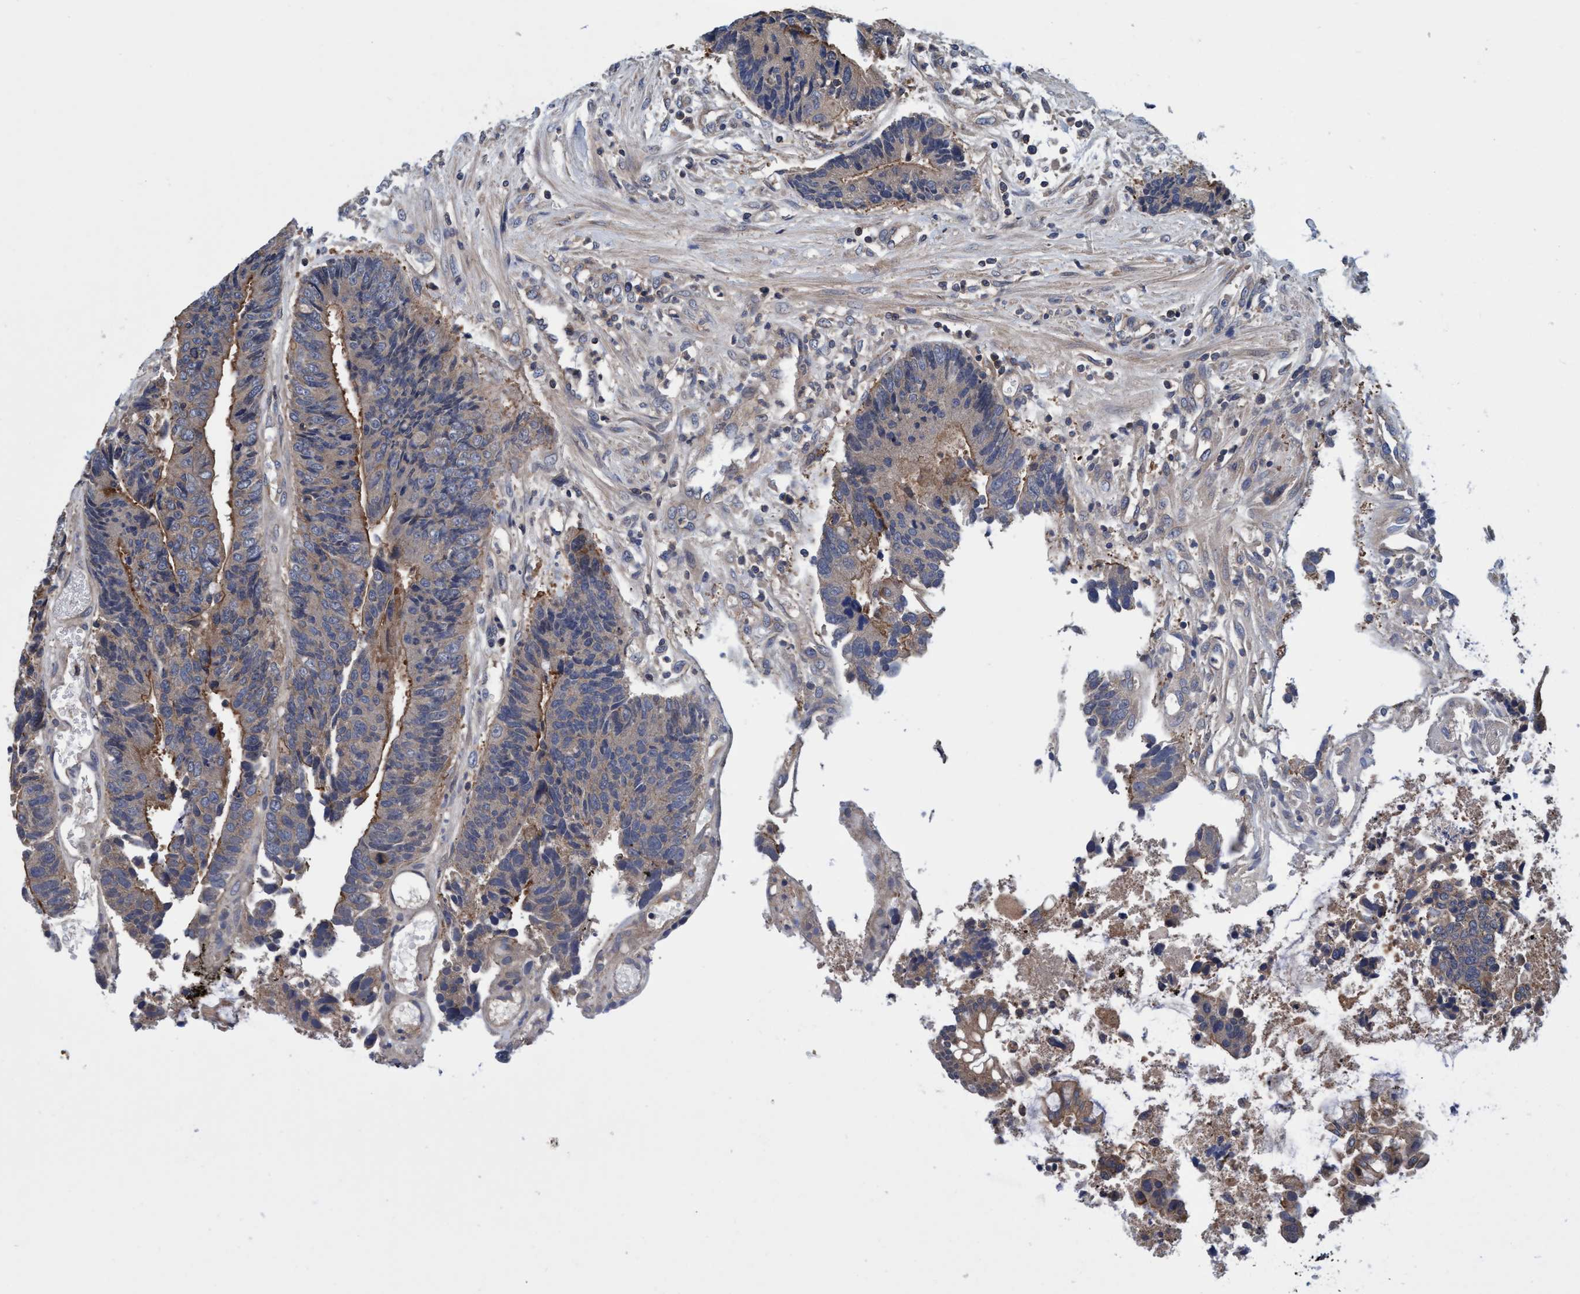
{"staining": {"intensity": "weak", "quantity": ">75%", "location": "cytoplasmic/membranous"}, "tissue": "colorectal cancer", "cell_type": "Tumor cells", "image_type": "cancer", "snomed": [{"axis": "morphology", "description": "Adenocarcinoma, NOS"}, {"axis": "topography", "description": "Rectum"}], "caption": "Colorectal adenocarcinoma was stained to show a protein in brown. There is low levels of weak cytoplasmic/membranous staining in approximately >75% of tumor cells. Nuclei are stained in blue.", "gene": "CALCOCO2", "patient": {"sex": "male", "age": 84}}